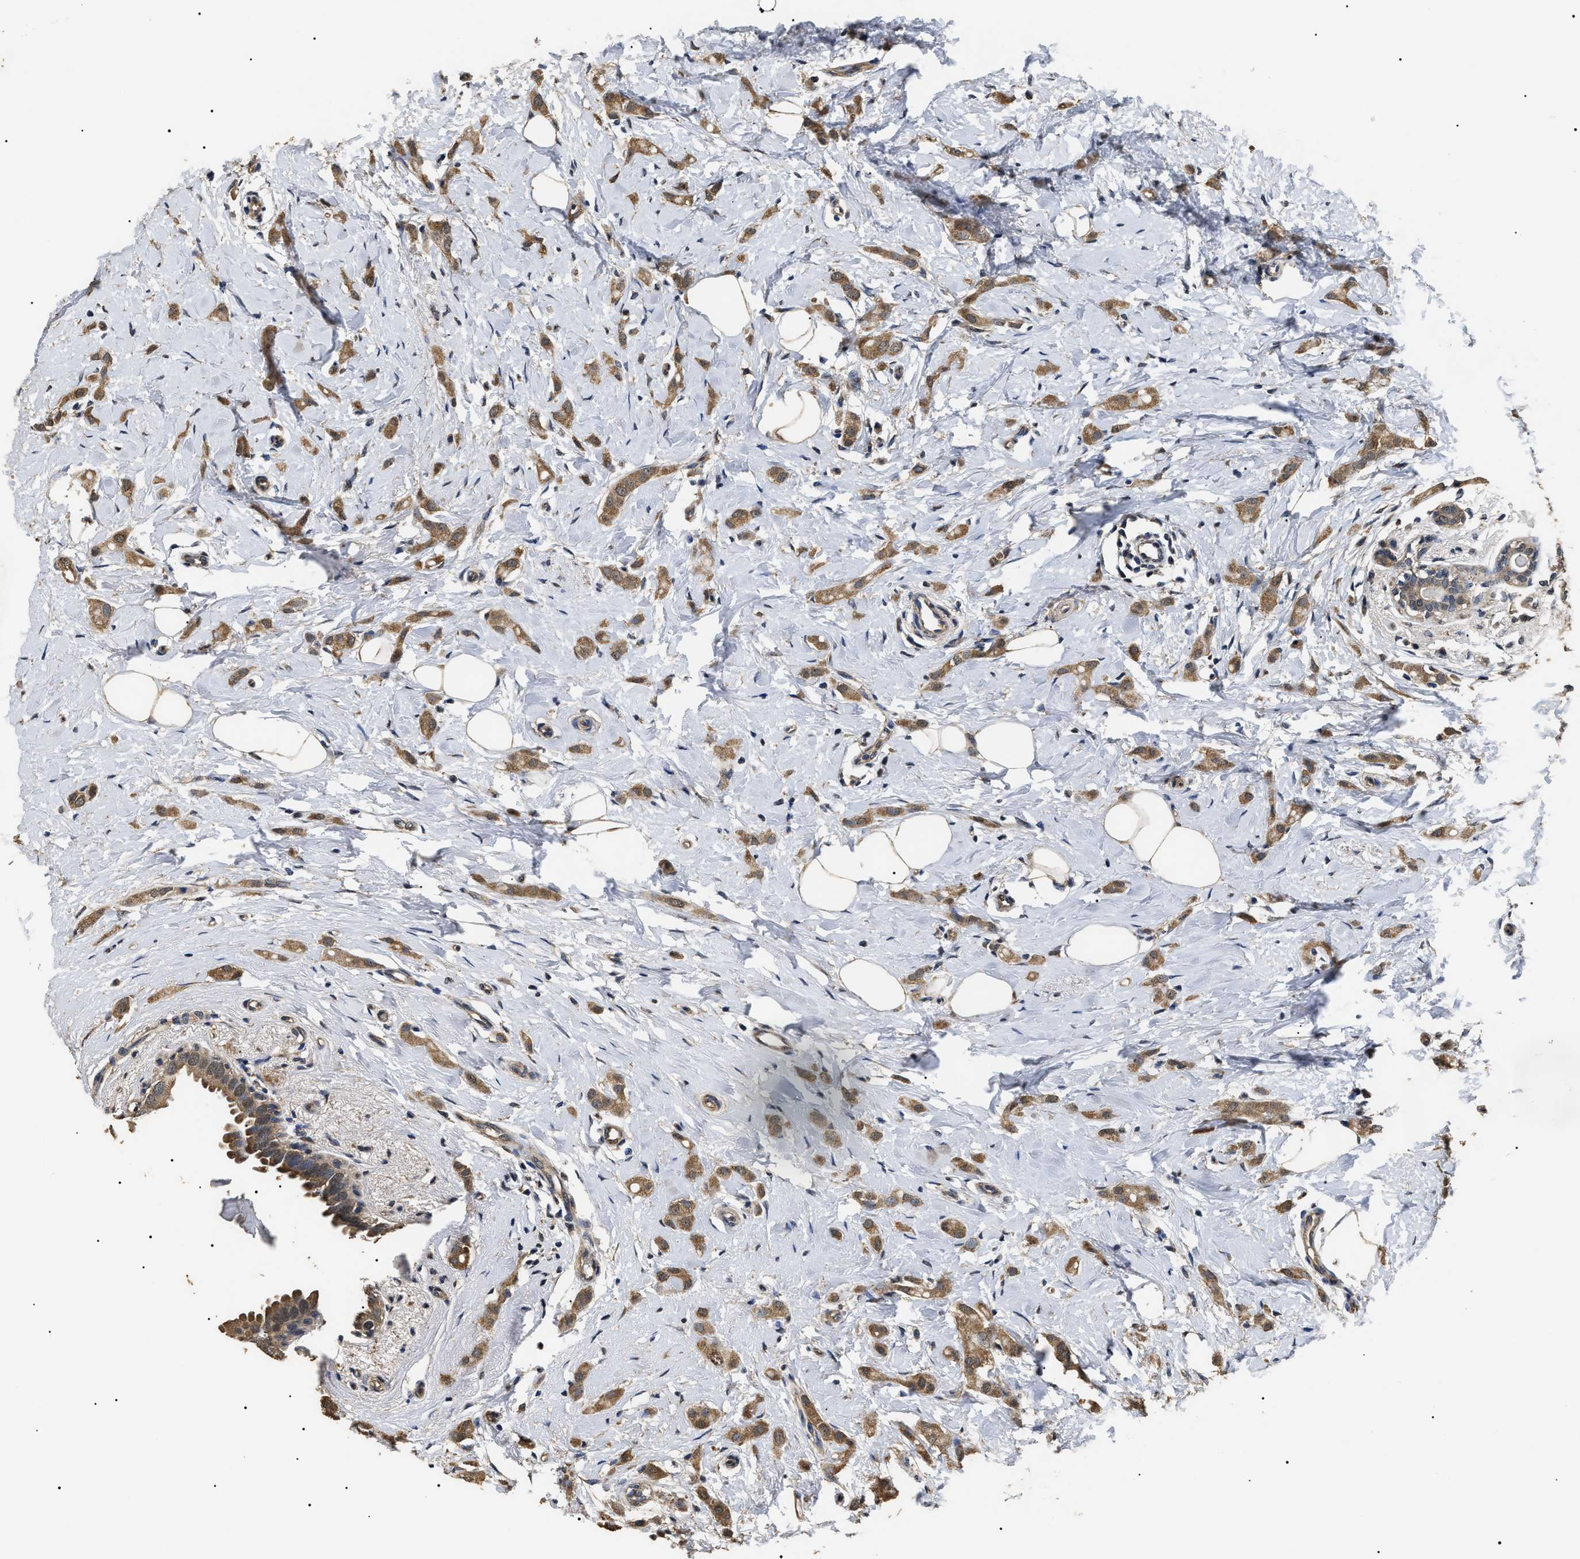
{"staining": {"intensity": "moderate", "quantity": ">75%", "location": "cytoplasmic/membranous"}, "tissue": "breast cancer", "cell_type": "Tumor cells", "image_type": "cancer", "snomed": [{"axis": "morphology", "description": "Lobular carcinoma"}, {"axis": "topography", "description": "Breast"}], "caption": "Protein positivity by immunohistochemistry demonstrates moderate cytoplasmic/membranous staining in approximately >75% of tumor cells in breast lobular carcinoma.", "gene": "PSMD8", "patient": {"sex": "female", "age": 55}}